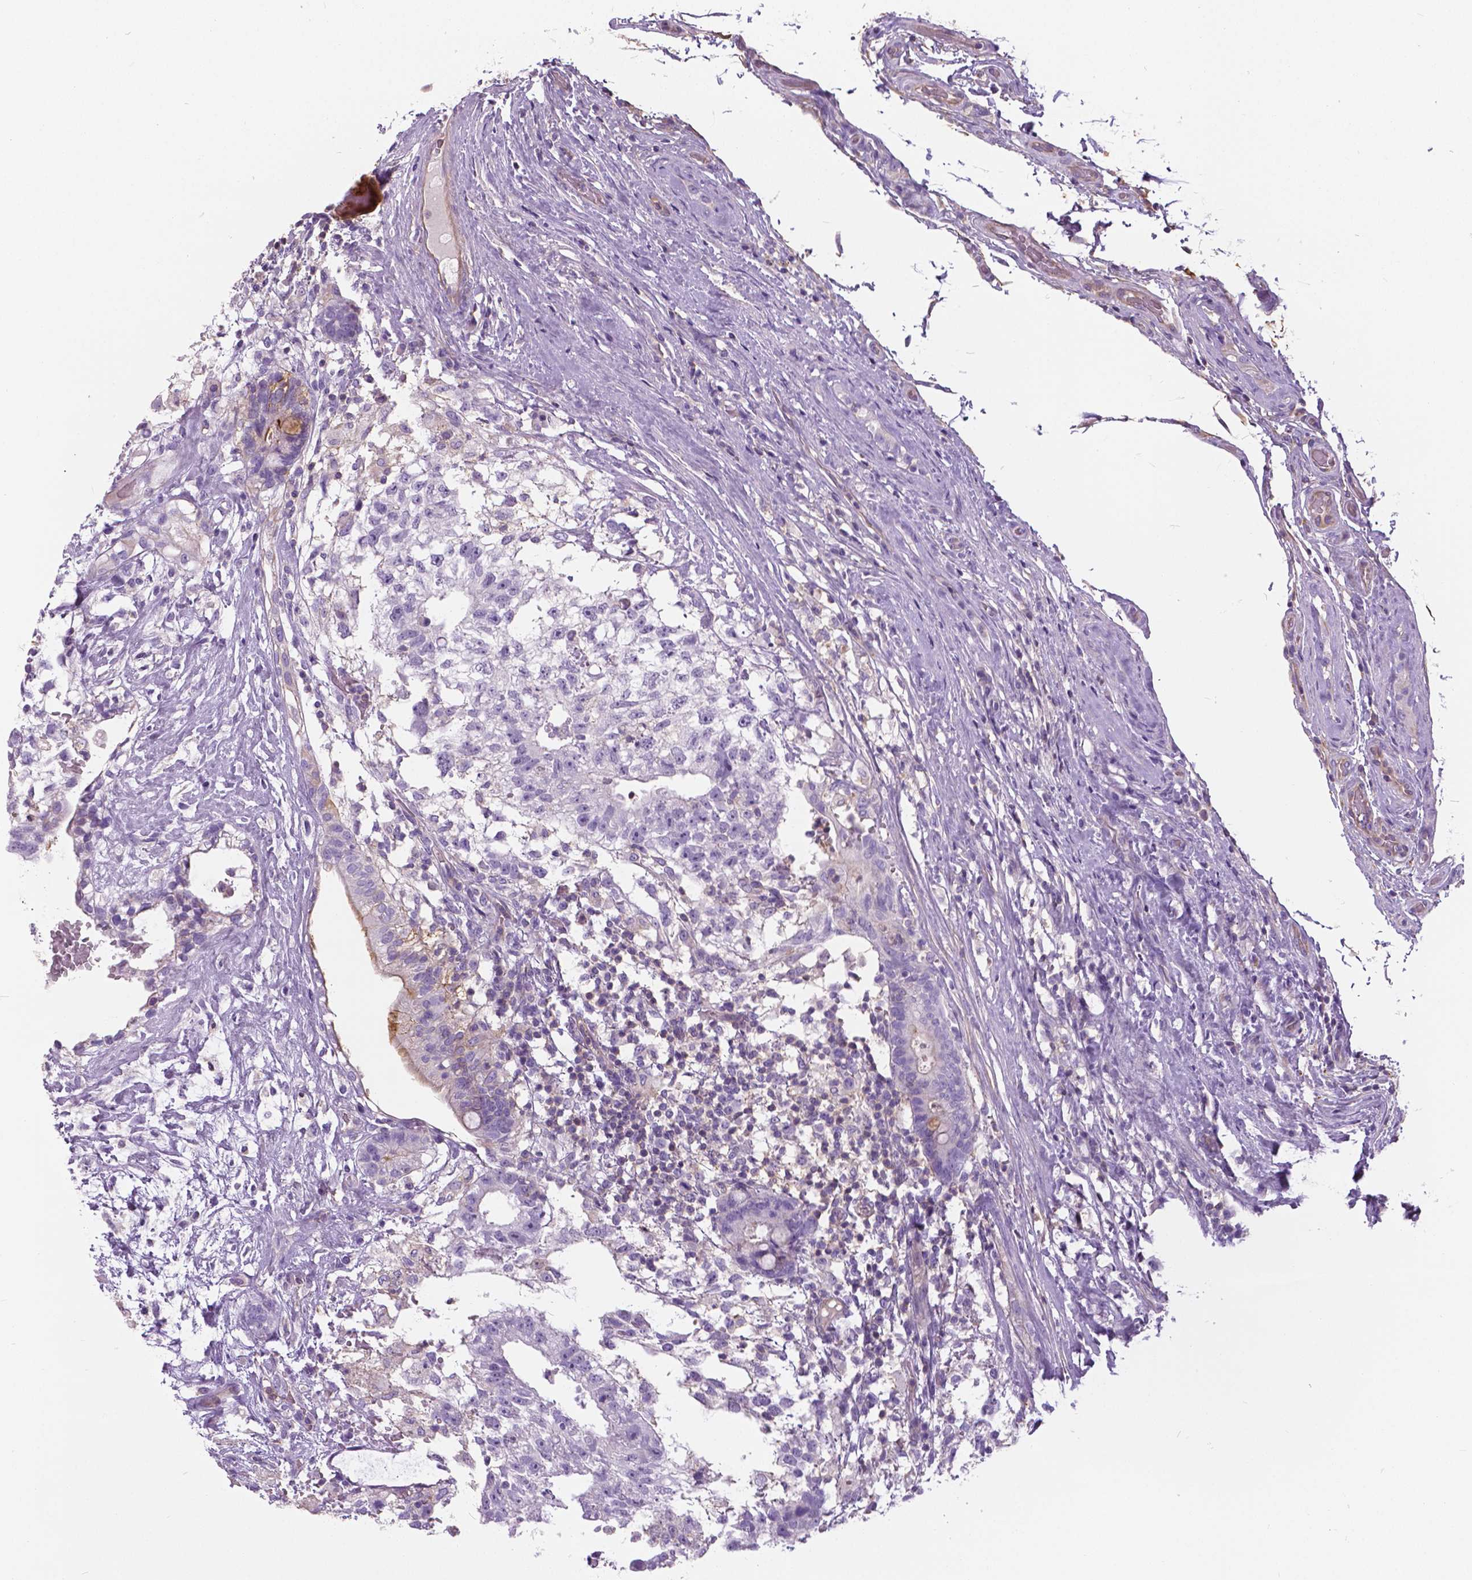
{"staining": {"intensity": "negative", "quantity": "none", "location": "none"}, "tissue": "testis cancer", "cell_type": "Tumor cells", "image_type": "cancer", "snomed": [{"axis": "morphology", "description": "Seminoma, NOS"}, {"axis": "morphology", "description": "Carcinoma, Embryonal, NOS"}, {"axis": "topography", "description": "Testis"}], "caption": "Tumor cells show no significant protein staining in testis seminoma.", "gene": "ANXA13", "patient": {"sex": "male", "age": 41}}